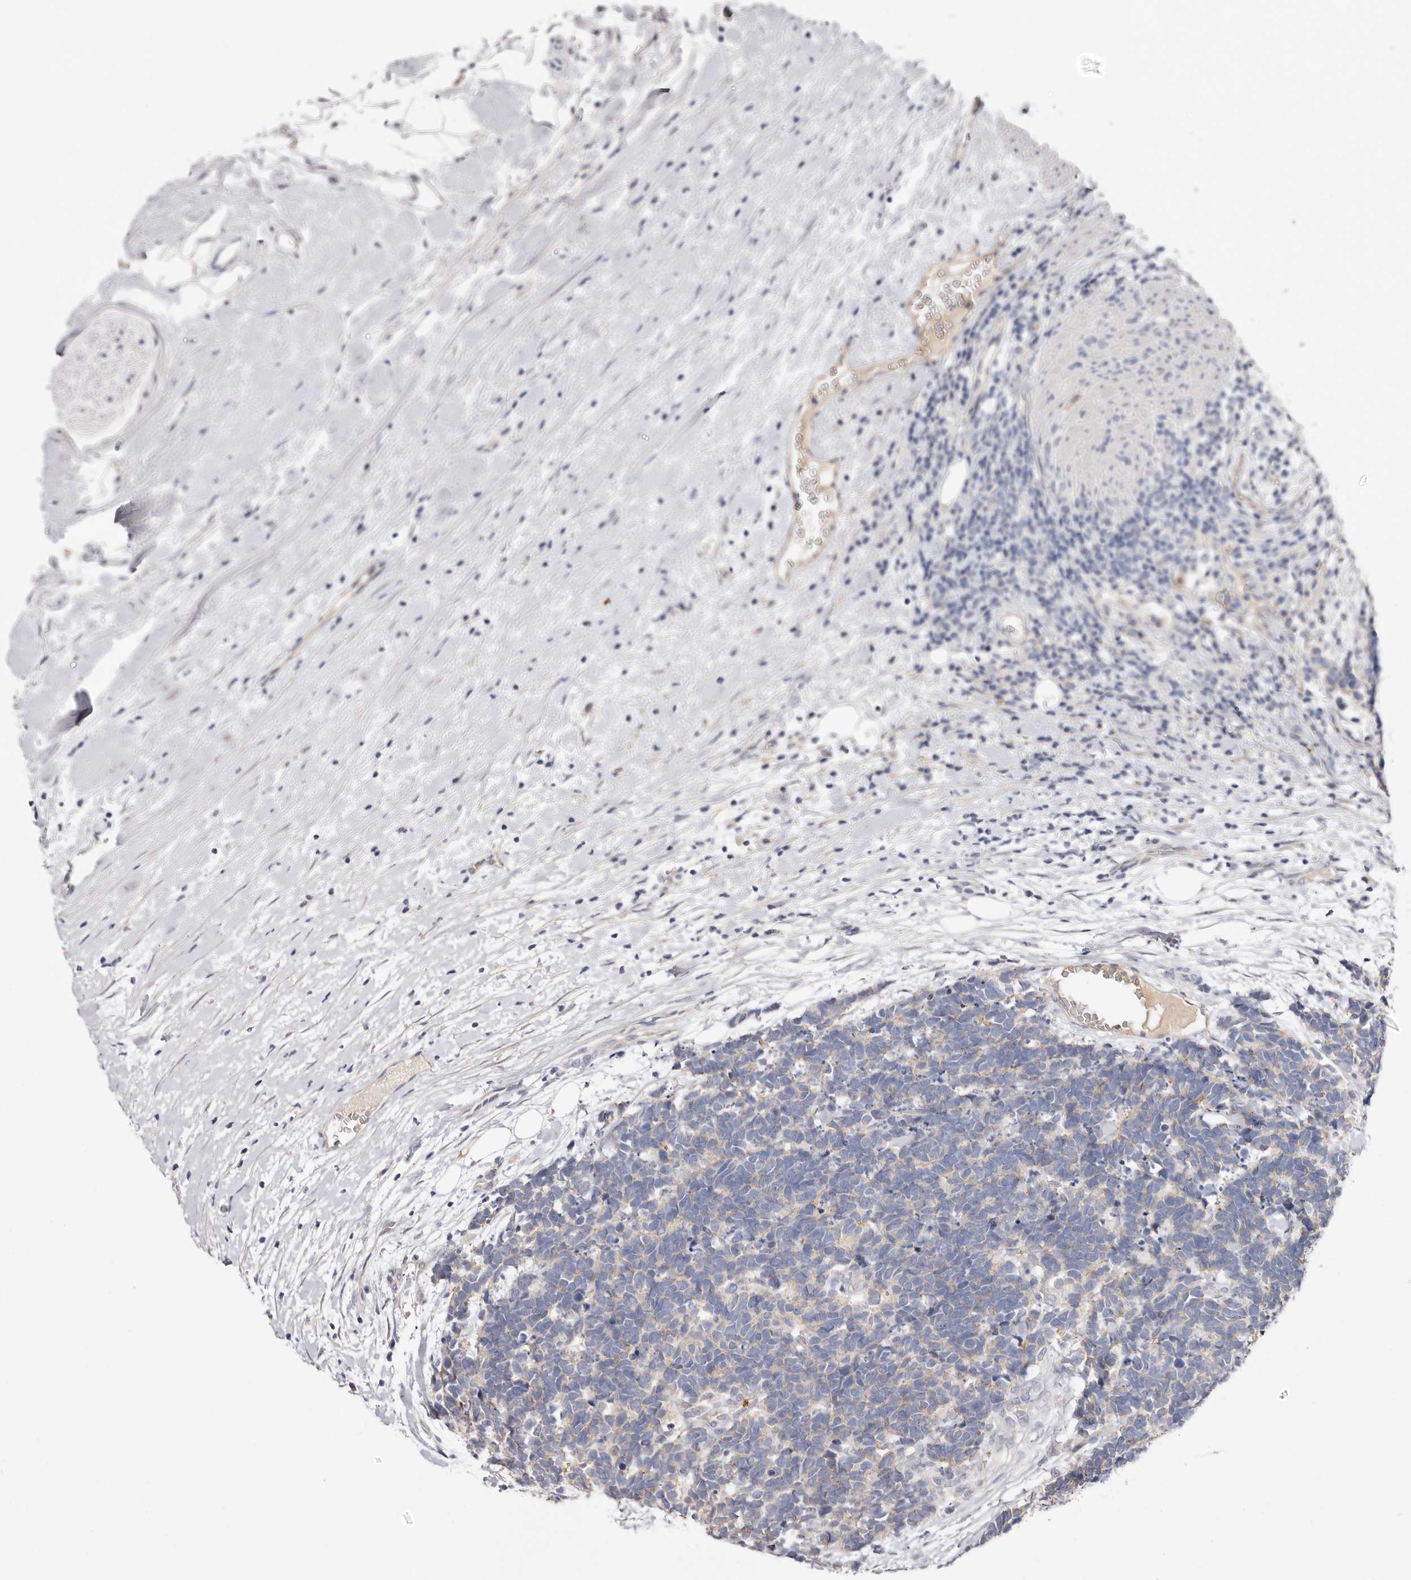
{"staining": {"intensity": "negative", "quantity": "none", "location": "none"}, "tissue": "carcinoid", "cell_type": "Tumor cells", "image_type": "cancer", "snomed": [{"axis": "morphology", "description": "Carcinoma, NOS"}, {"axis": "morphology", "description": "Carcinoid, malignant, NOS"}, {"axis": "topography", "description": "Urinary bladder"}], "caption": "A histopathology image of carcinoma stained for a protein demonstrates no brown staining in tumor cells.", "gene": "LMLN", "patient": {"sex": "male", "age": 57}}